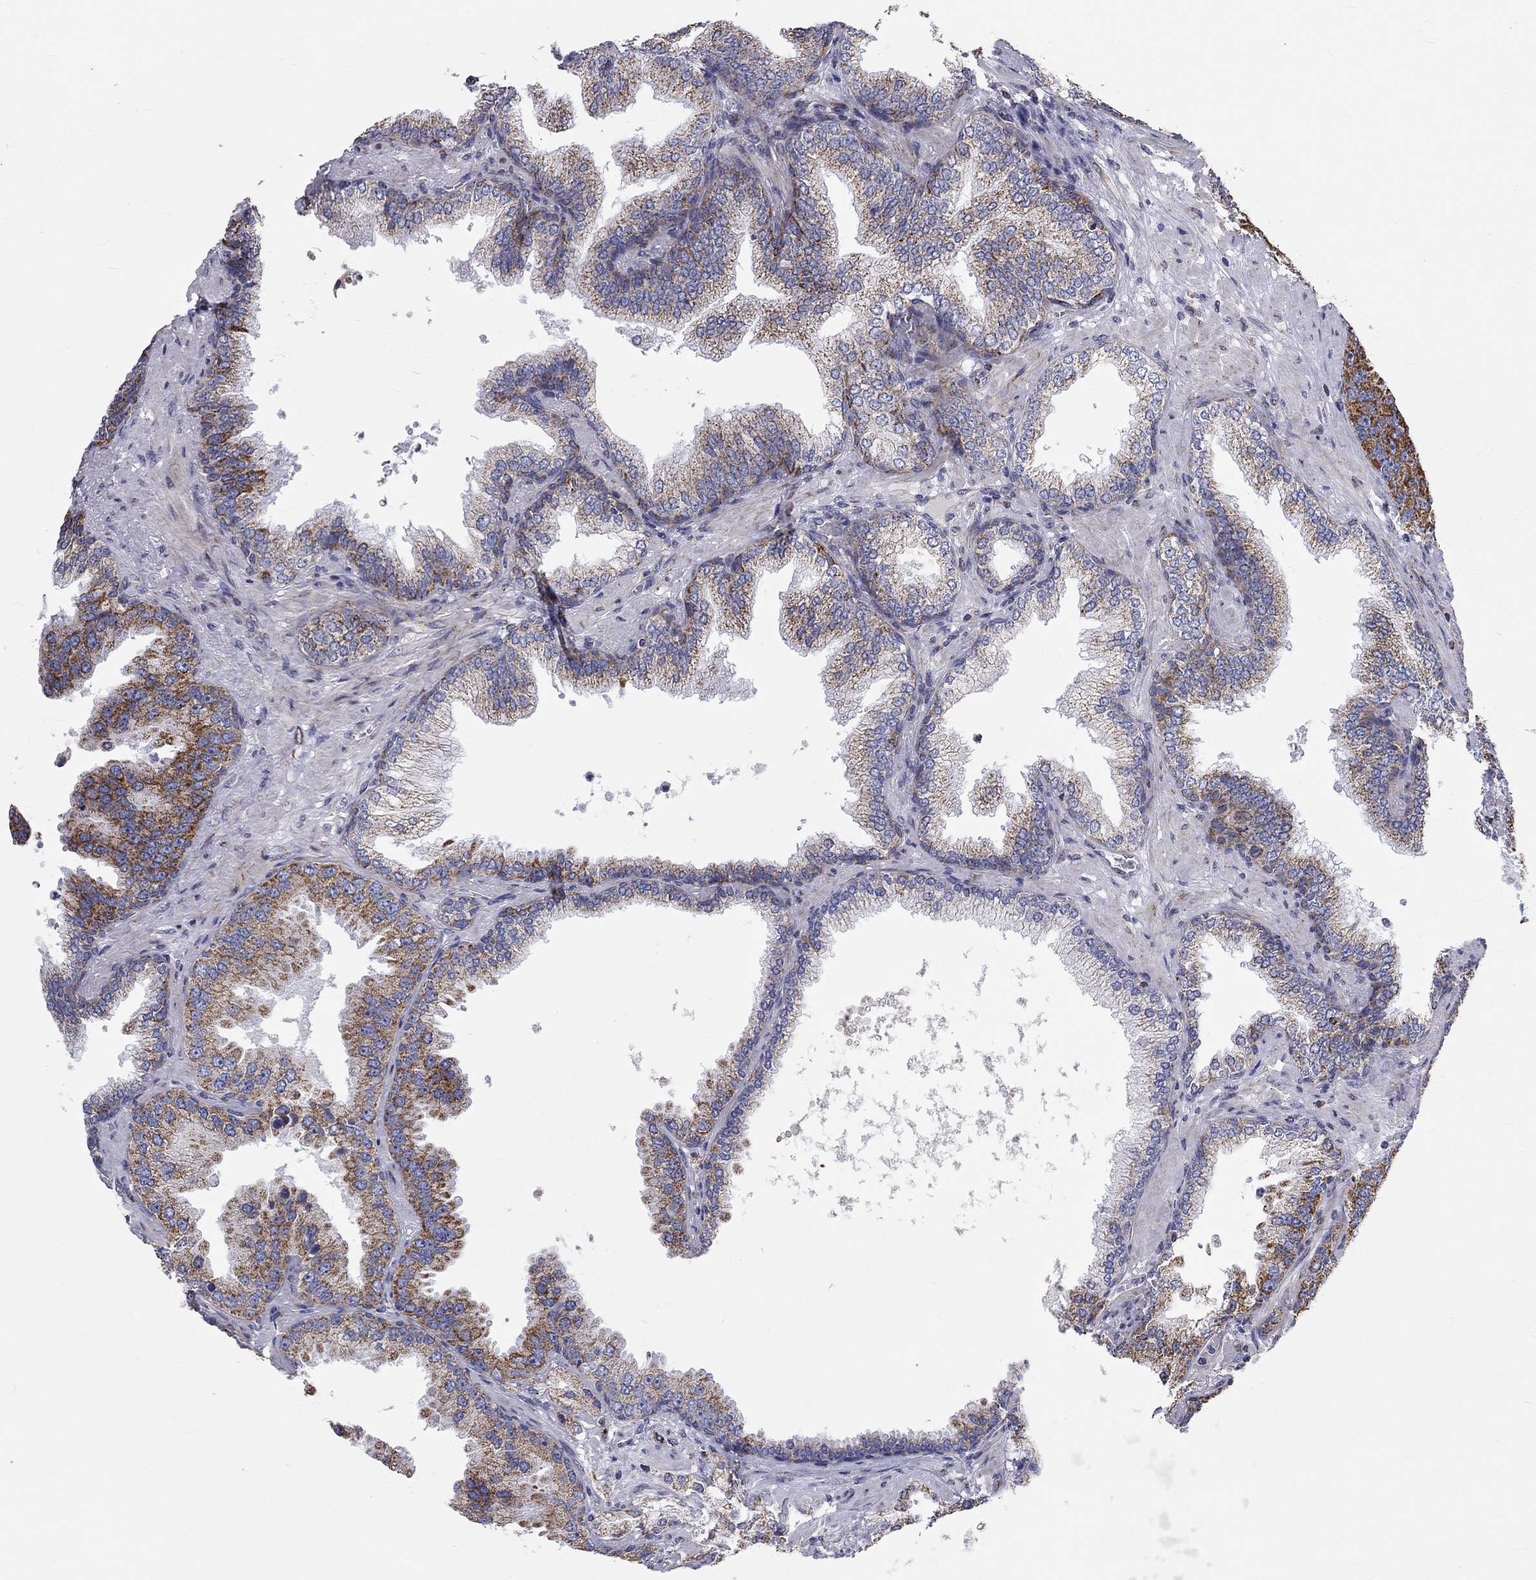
{"staining": {"intensity": "strong", "quantity": "<25%", "location": "cytoplasmic/membranous"}, "tissue": "prostate cancer", "cell_type": "Tumor cells", "image_type": "cancer", "snomed": [{"axis": "morphology", "description": "Adenocarcinoma, Low grade"}, {"axis": "topography", "description": "Prostate"}], "caption": "Immunohistochemistry staining of prostate cancer (adenocarcinoma (low-grade)), which exhibits medium levels of strong cytoplasmic/membranous positivity in approximately <25% of tumor cells indicating strong cytoplasmic/membranous protein expression. The staining was performed using DAB (brown) for protein detection and nuclei were counterstained in hematoxylin (blue).", "gene": "RCAN1", "patient": {"sex": "male", "age": 68}}